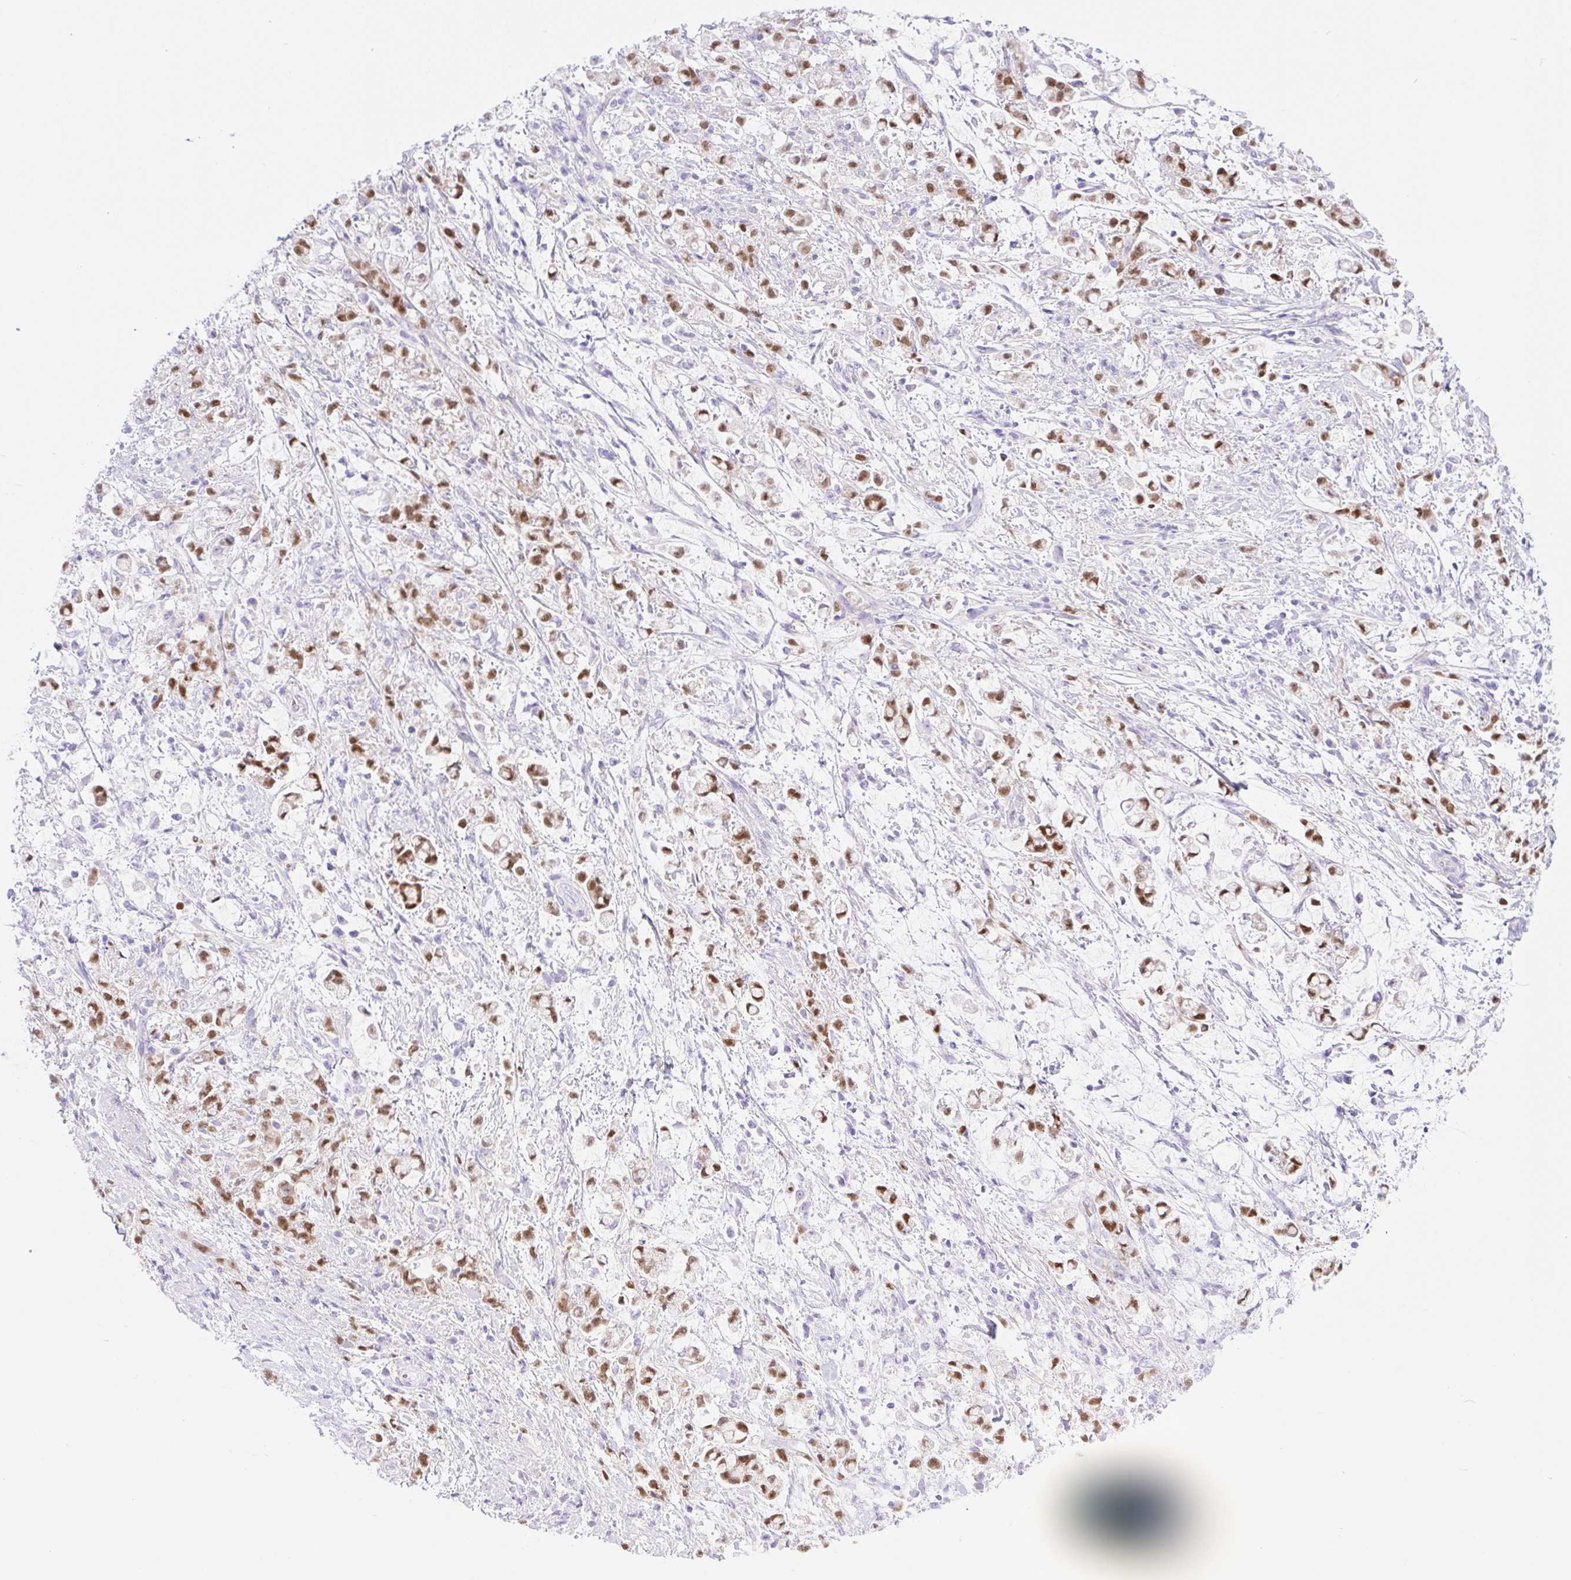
{"staining": {"intensity": "moderate", "quantity": ">75%", "location": "nuclear"}, "tissue": "stomach cancer", "cell_type": "Tumor cells", "image_type": "cancer", "snomed": [{"axis": "morphology", "description": "Adenocarcinoma, NOS"}, {"axis": "topography", "description": "Stomach"}], "caption": "Immunohistochemistry (IHC) staining of stomach cancer (adenocarcinoma), which displays medium levels of moderate nuclear staining in about >75% of tumor cells indicating moderate nuclear protein positivity. The staining was performed using DAB (brown) for protein detection and nuclei were counterstained in hematoxylin (blue).", "gene": "CDX1", "patient": {"sex": "female", "age": 60}}